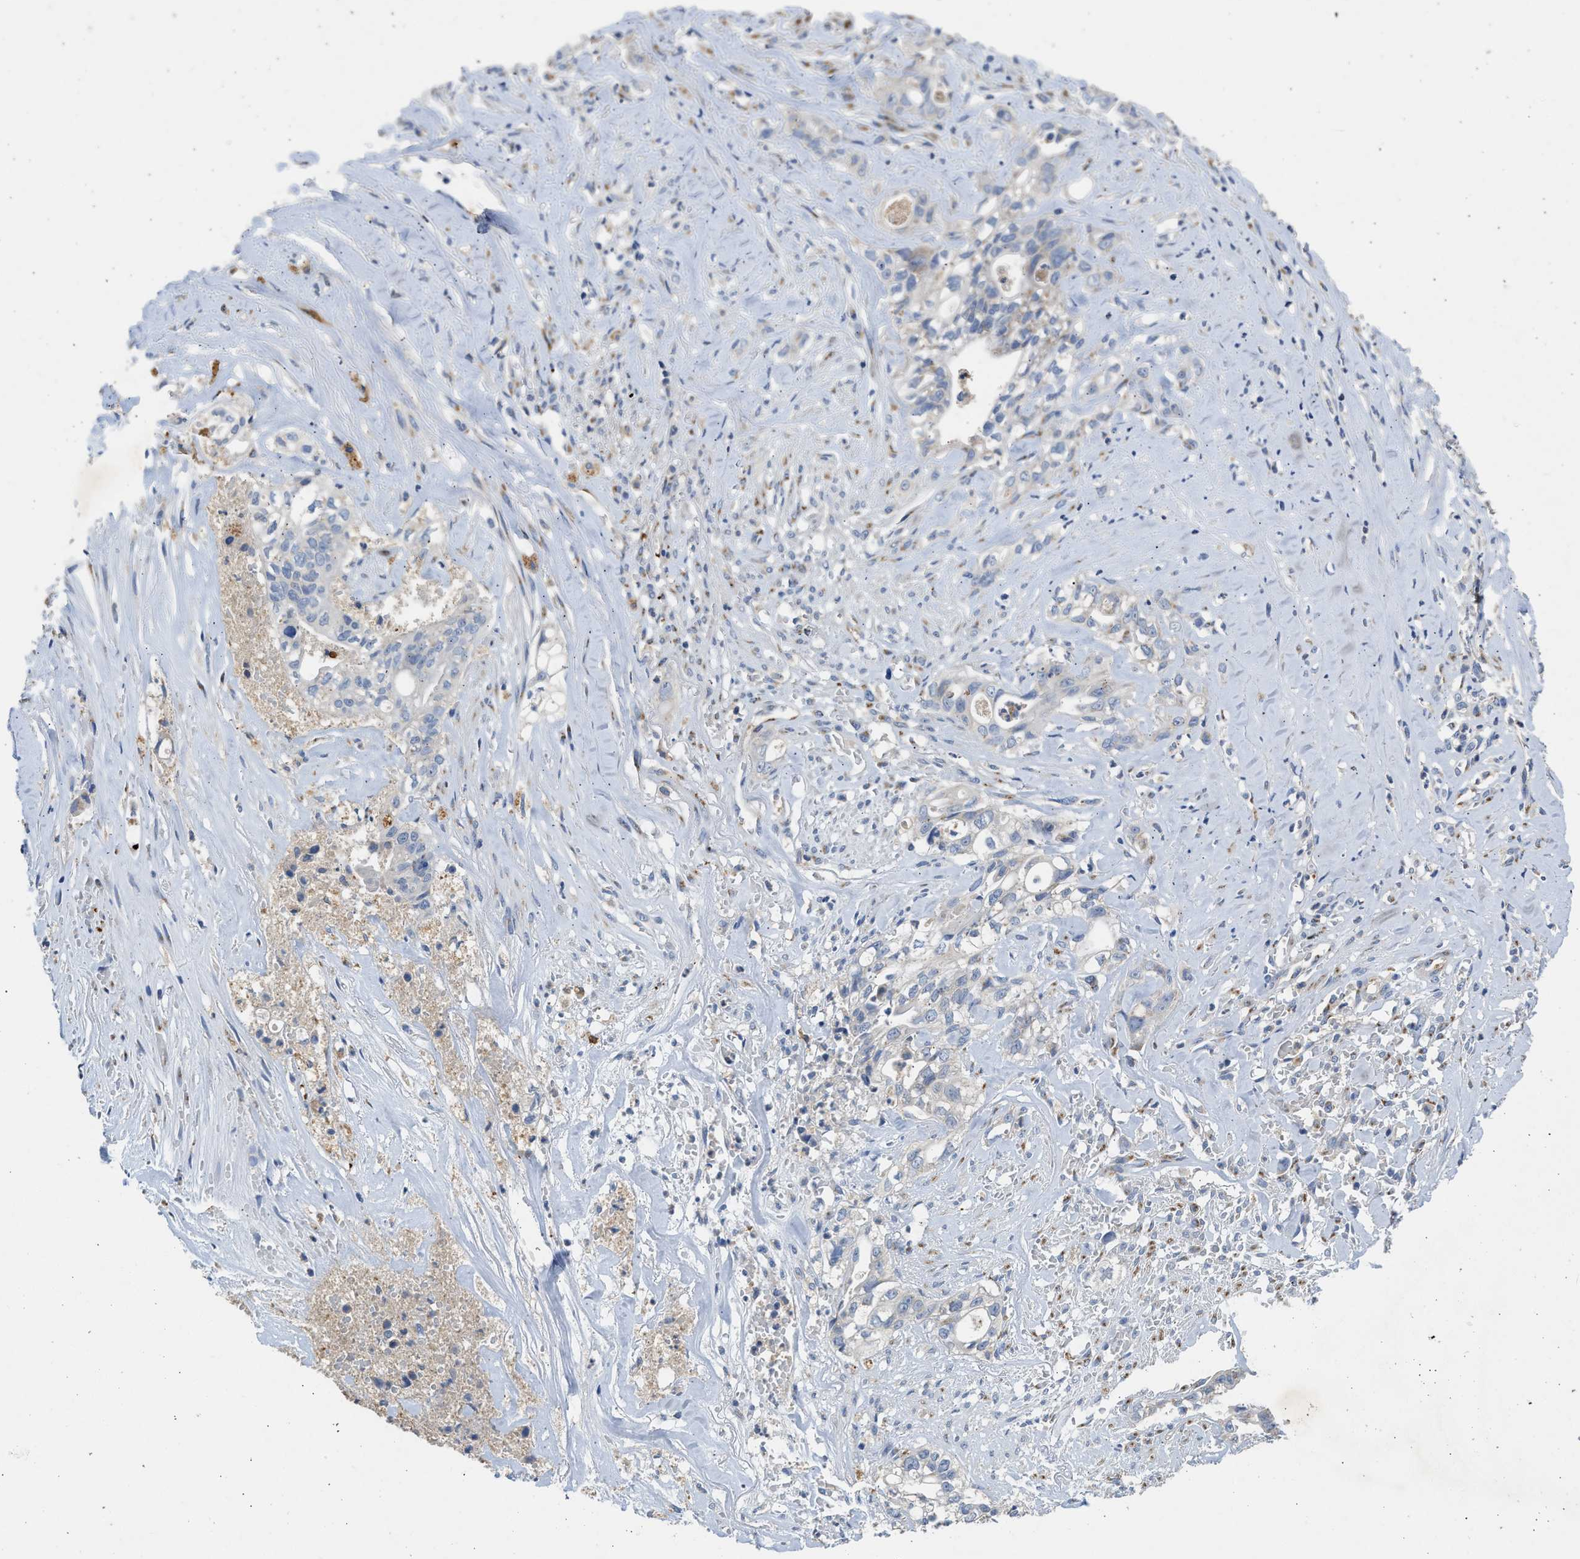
{"staining": {"intensity": "negative", "quantity": "none", "location": "none"}, "tissue": "liver cancer", "cell_type": "Tumor cells", "image_type": "cancer", "snomed": [{"axis": "morphology", "description": "Cholangiocarcinoma"}, {"axis": "topography", "description": "Liver"}], "caption": "Image shows no significant protein expression in tumor cells of cholangiocarcinoma (liver).", "gene": "IPO8", "patient": {"sex": "female", "age": 70}}